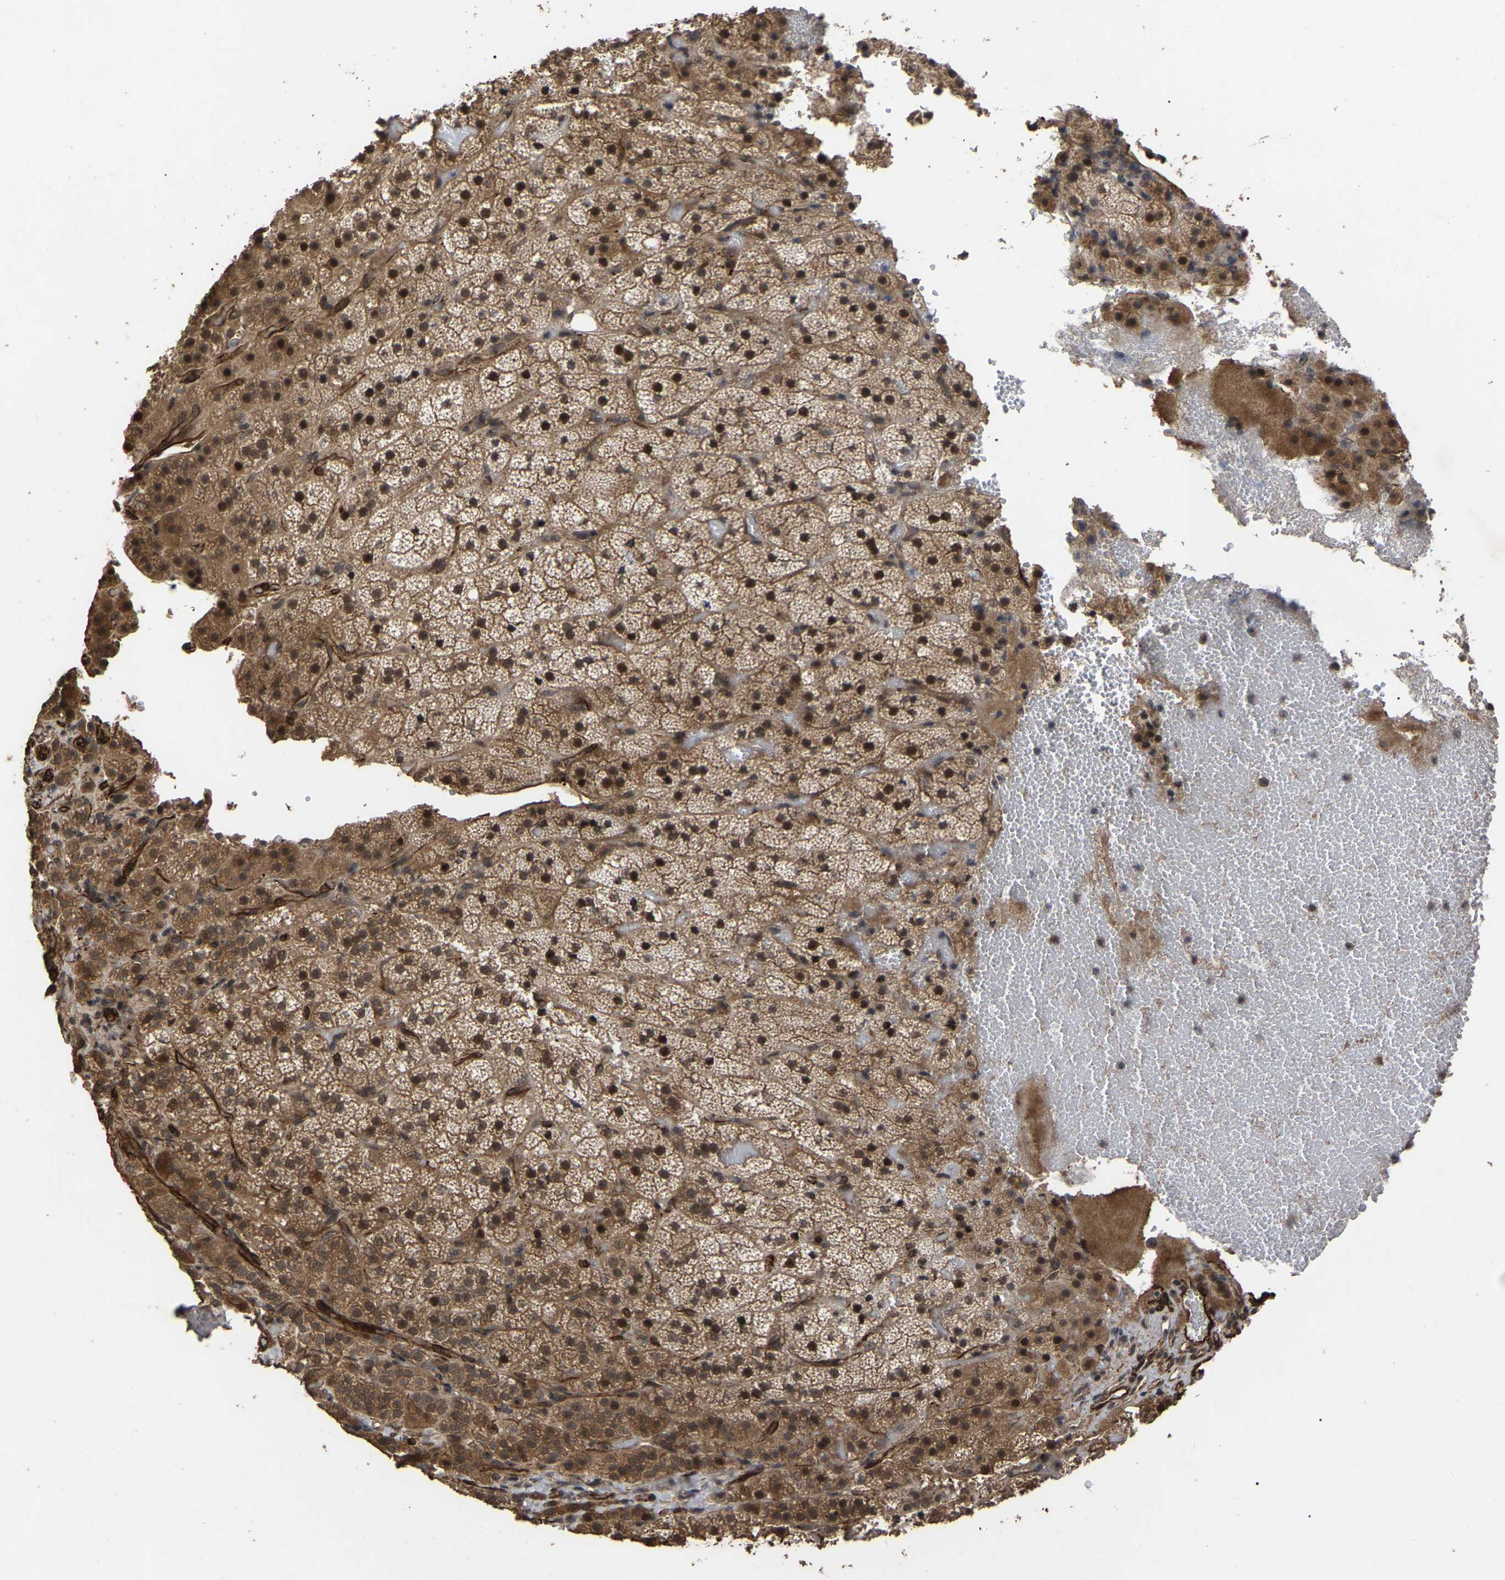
{"staining": {"intensity": "moderate", "quantity": ">75%", "location": "cytoplasmic/membranous,nuclear"}, "tissue": "adrenal gland", "cell_type": "Glandular cells", "image_type": "normal", "snomed": [{"axis": "morphology", "description": "Normal tissue, NOS"}, {"axis": "topography", "description": "Adrenal gland"}], "caption": "Immunohistochemical staining of benign human adrenal gland displays moderate cytoplasmic/membranous,nuclear protein staining in approximately >75% of glandular cells.", "gene": "FAM161B", "patient": {"sex": "female", "age": 59}}